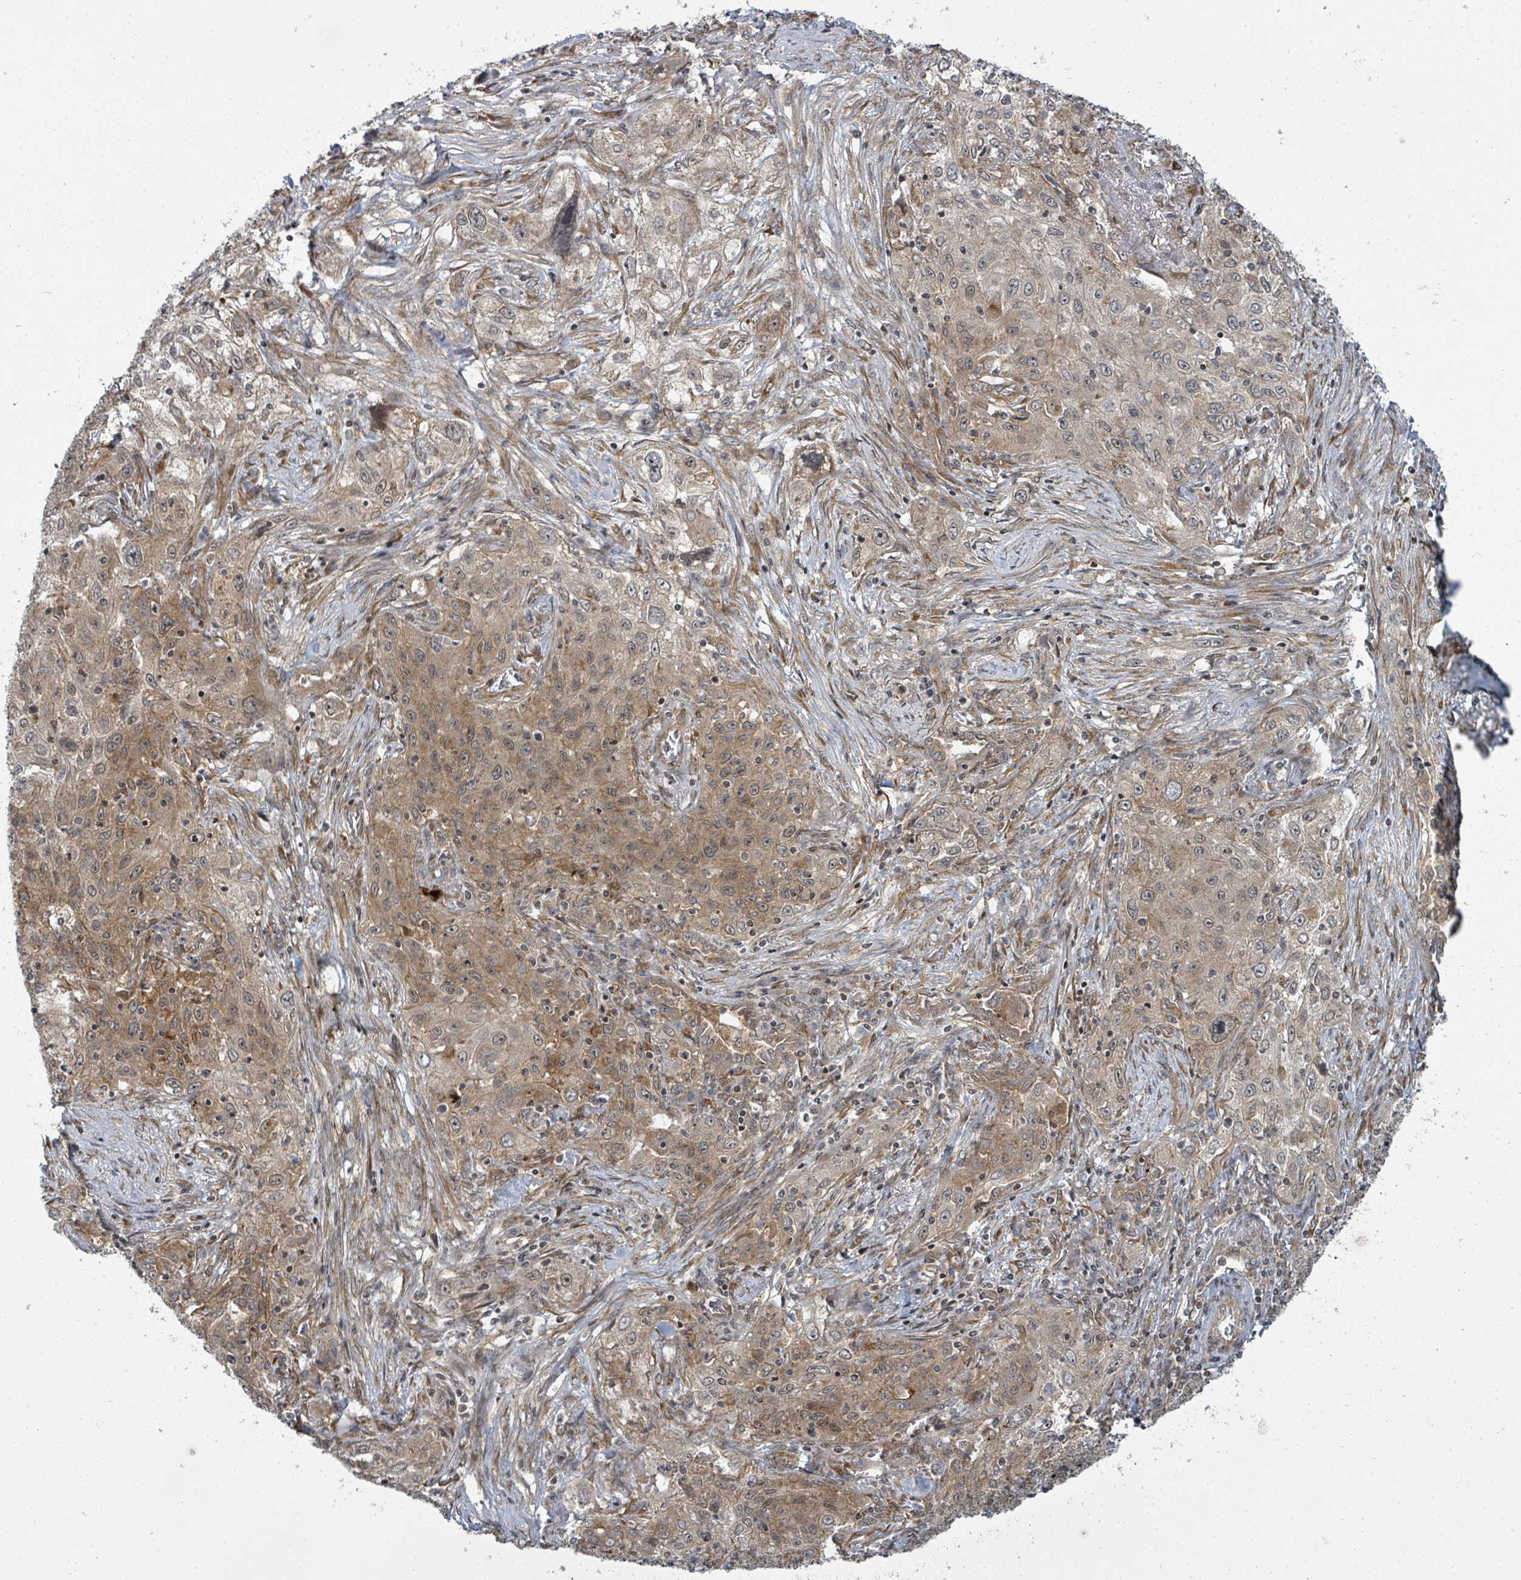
{"staining": {"intensity": "weak", "quantity": "25%-75%", "location": "cytoplasmic/membranous"}, "tissue": "lung cancer", "cell_type": "Tumor cells", "image_type": "cancer", "snomed": [{"axis": "morphology", "description": "Squamous cell carcinoma, NOS"}, {"axis": "topography", "description": "Lung"}], "caption": "IHC micrograph of neoplastic tissue: squamous cell carcinoma (lung) stained using immunohistochemistry (IHC) exhibits low levels of weak protein expression localized specifically in the cytoplasmic/membranous of tumor cells, appearing as a cytoplasmic/membranous brown color.", "gene": "PSMG2", "patient": {"sex": "female", "age": 69}}